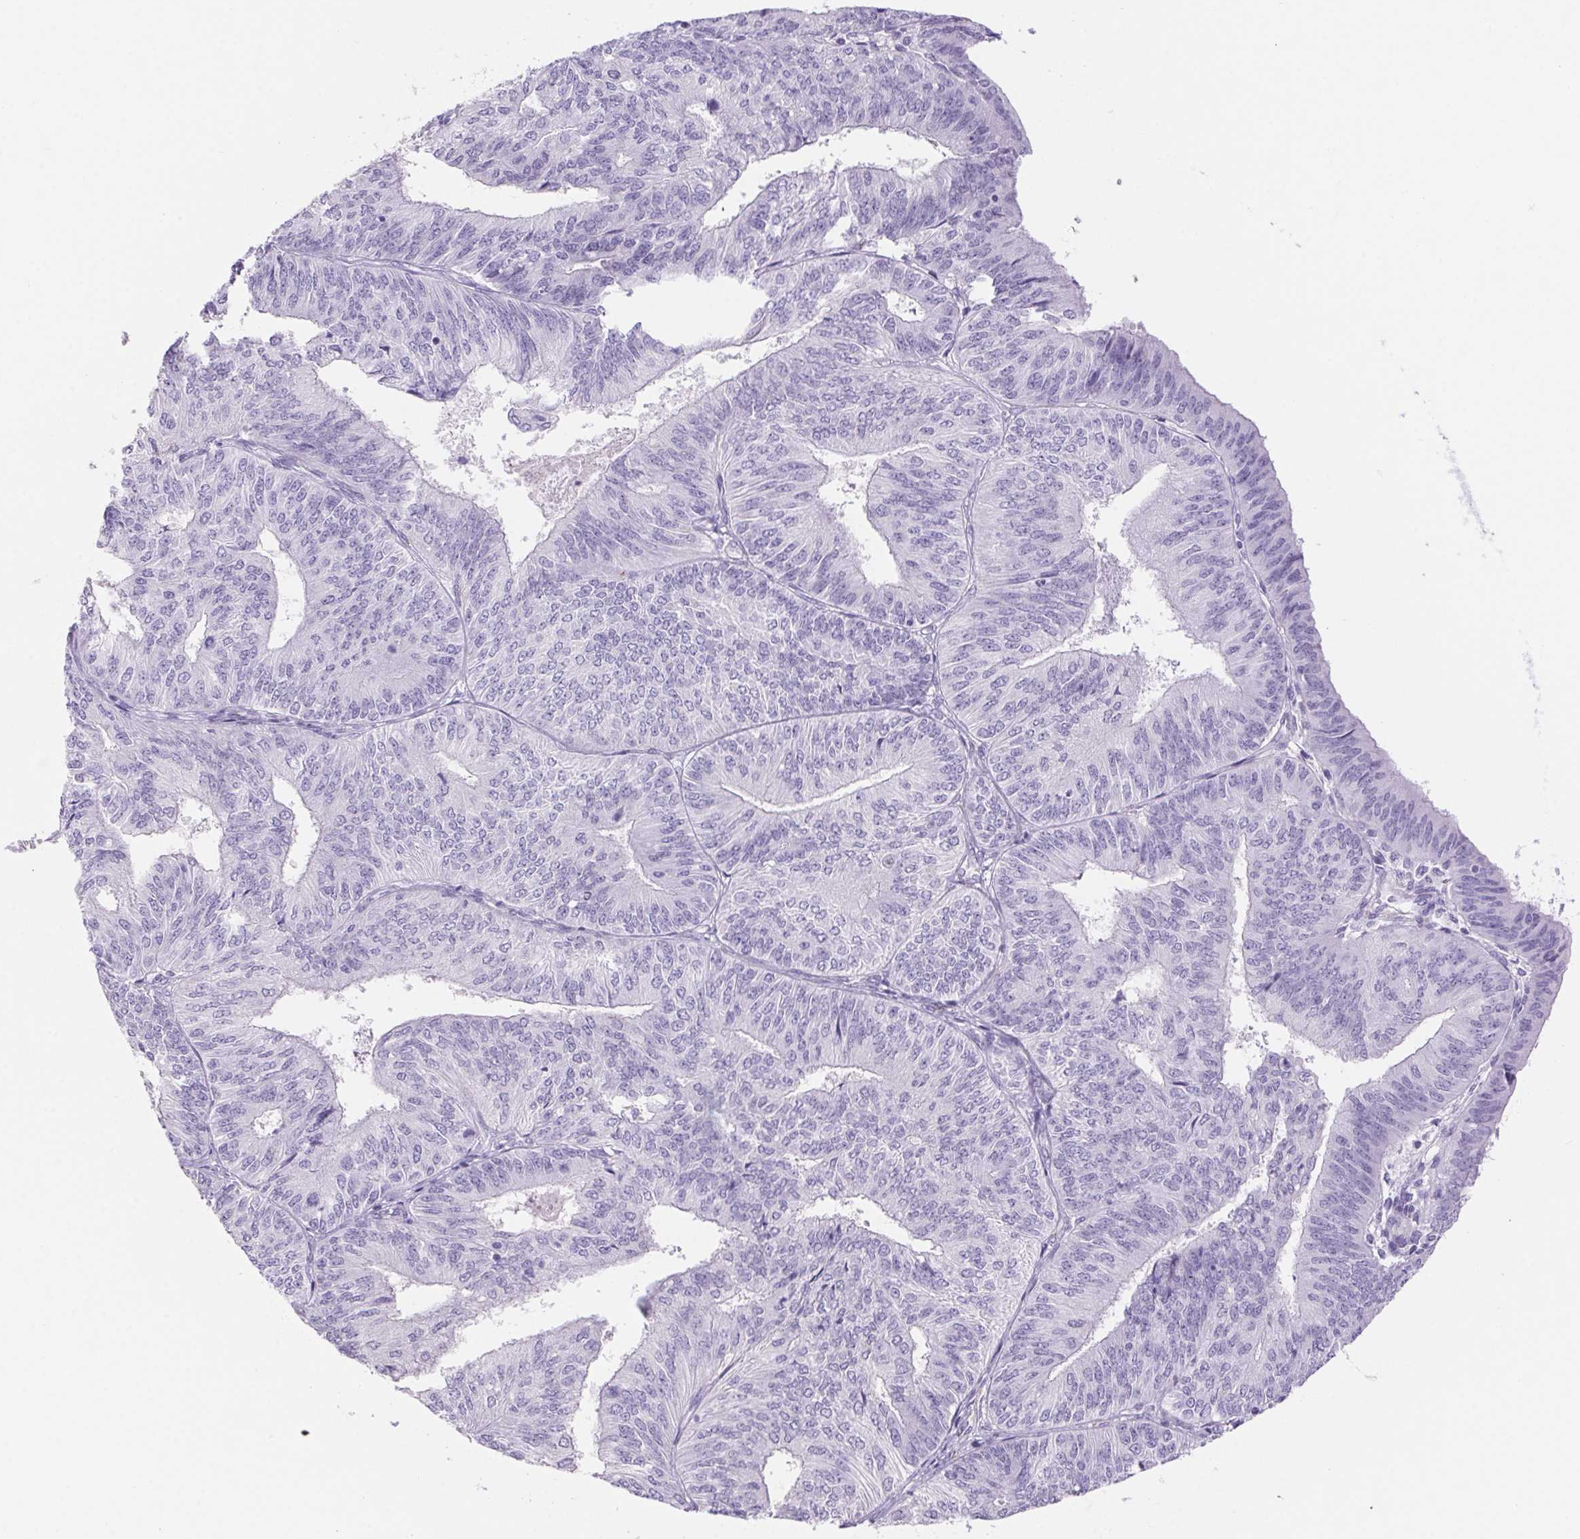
{"staining": {"intensity": "negative", "quantity": "none", "location": "none"}, "tissue": "endometrial cancer", "cell_type": "Tumor cells", "image_type": "cancer", "snomed": [{"axis": "morphology", "description": "Adenocarcinoma, NOS"}, {"axis": "topography", "description": "Endometrium"}], "caption": "Photomicrograph shows no significant protein positivity in tumor cells of adenocarcinoma (endometrial).", "gene": "ERP27", "patient": {"sex": "female", "age": 58}}